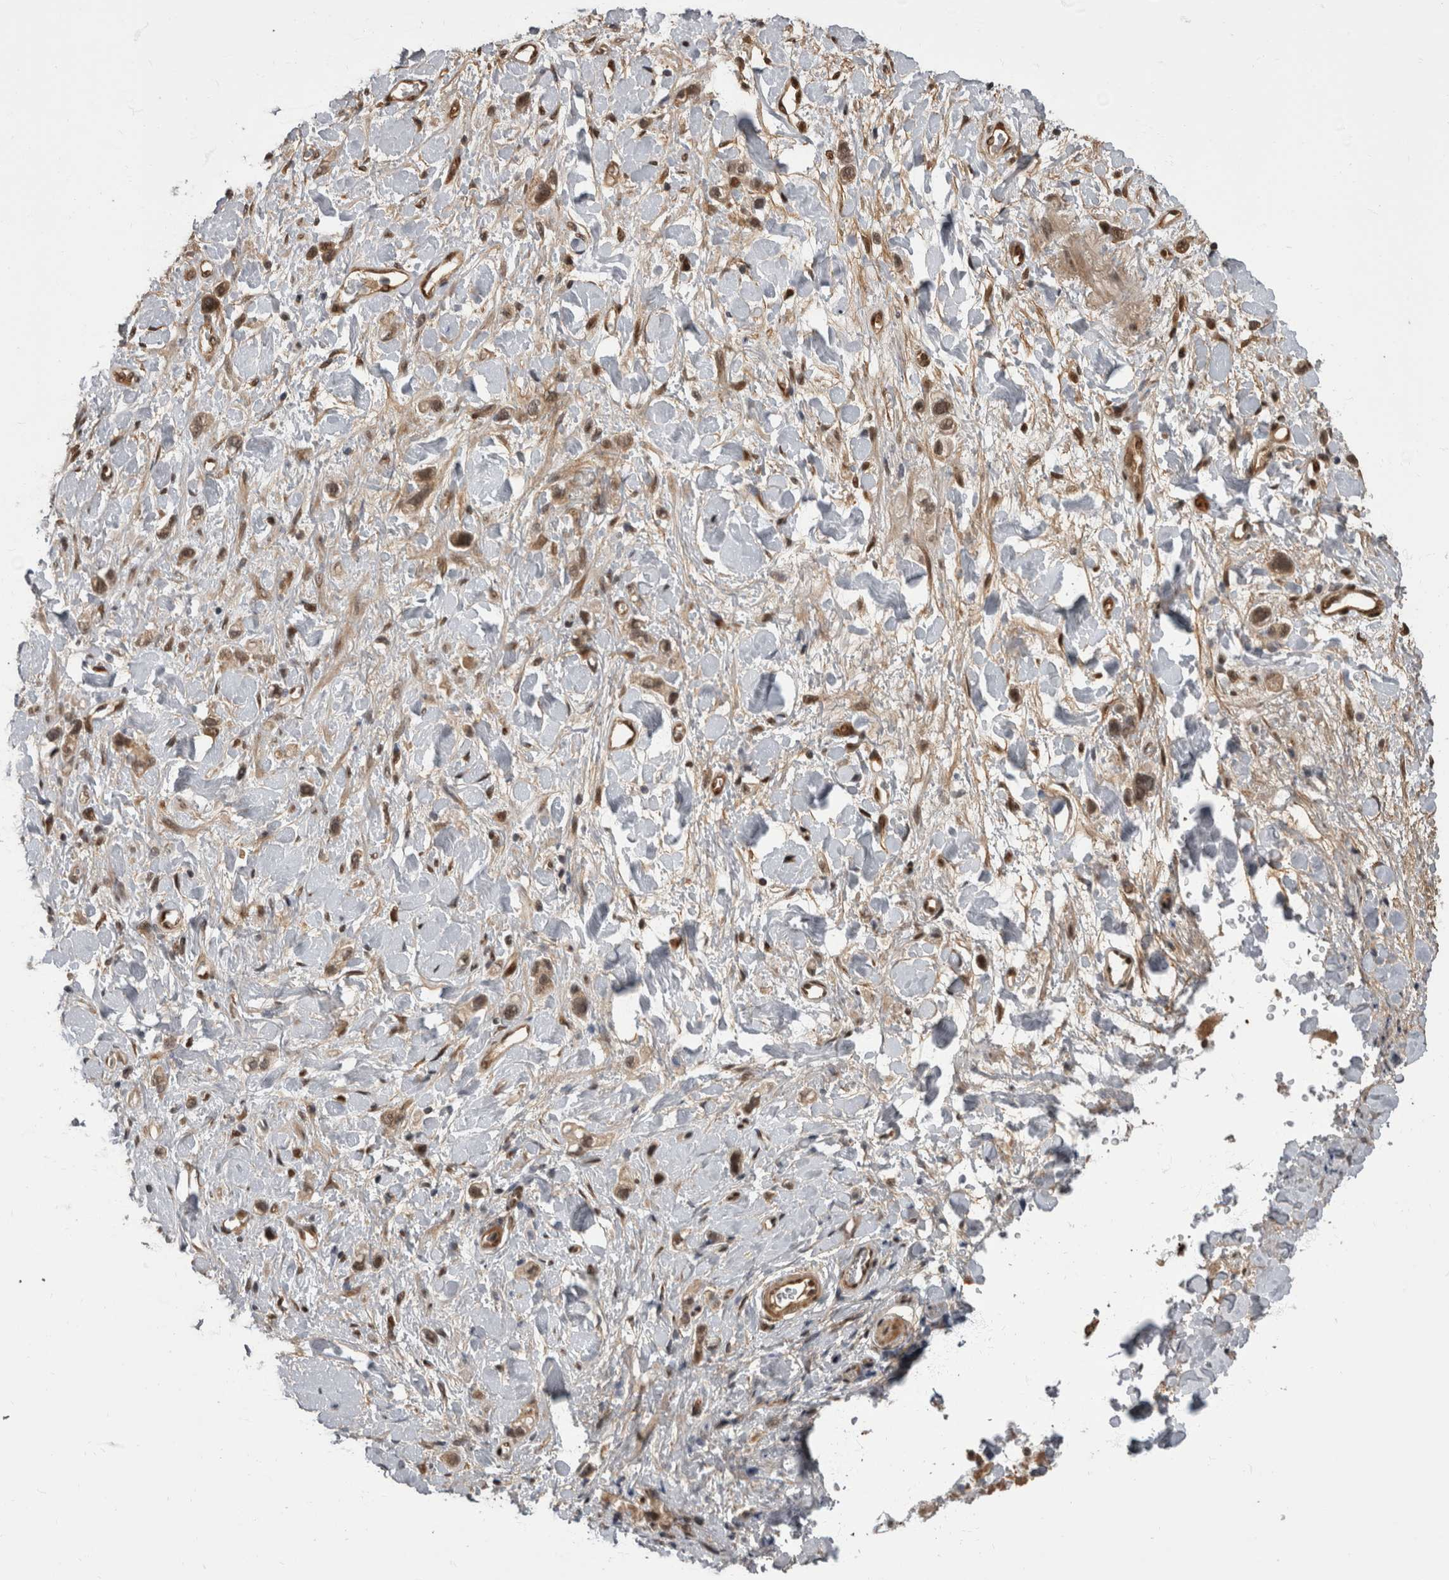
{"staining": {"intensity": "moderate", "quantity": ">75%", "location": "nuclear"}, "tissue": "stomach cancer", "cell_type": "Tumor cells", "image_type": "cancer", "snomed": [{"axis": "morphology", "description": "Adenocarcinoma, NOS"}, {"axis": "topography", "description": "Stomach"}], "caption": "Tumor cells display moderate nuclear expression in approximately >75% of cells in adenocarcinoma (stomach).", "gene": "AKT3", "patient": {"sex": "female", "age": 65}}